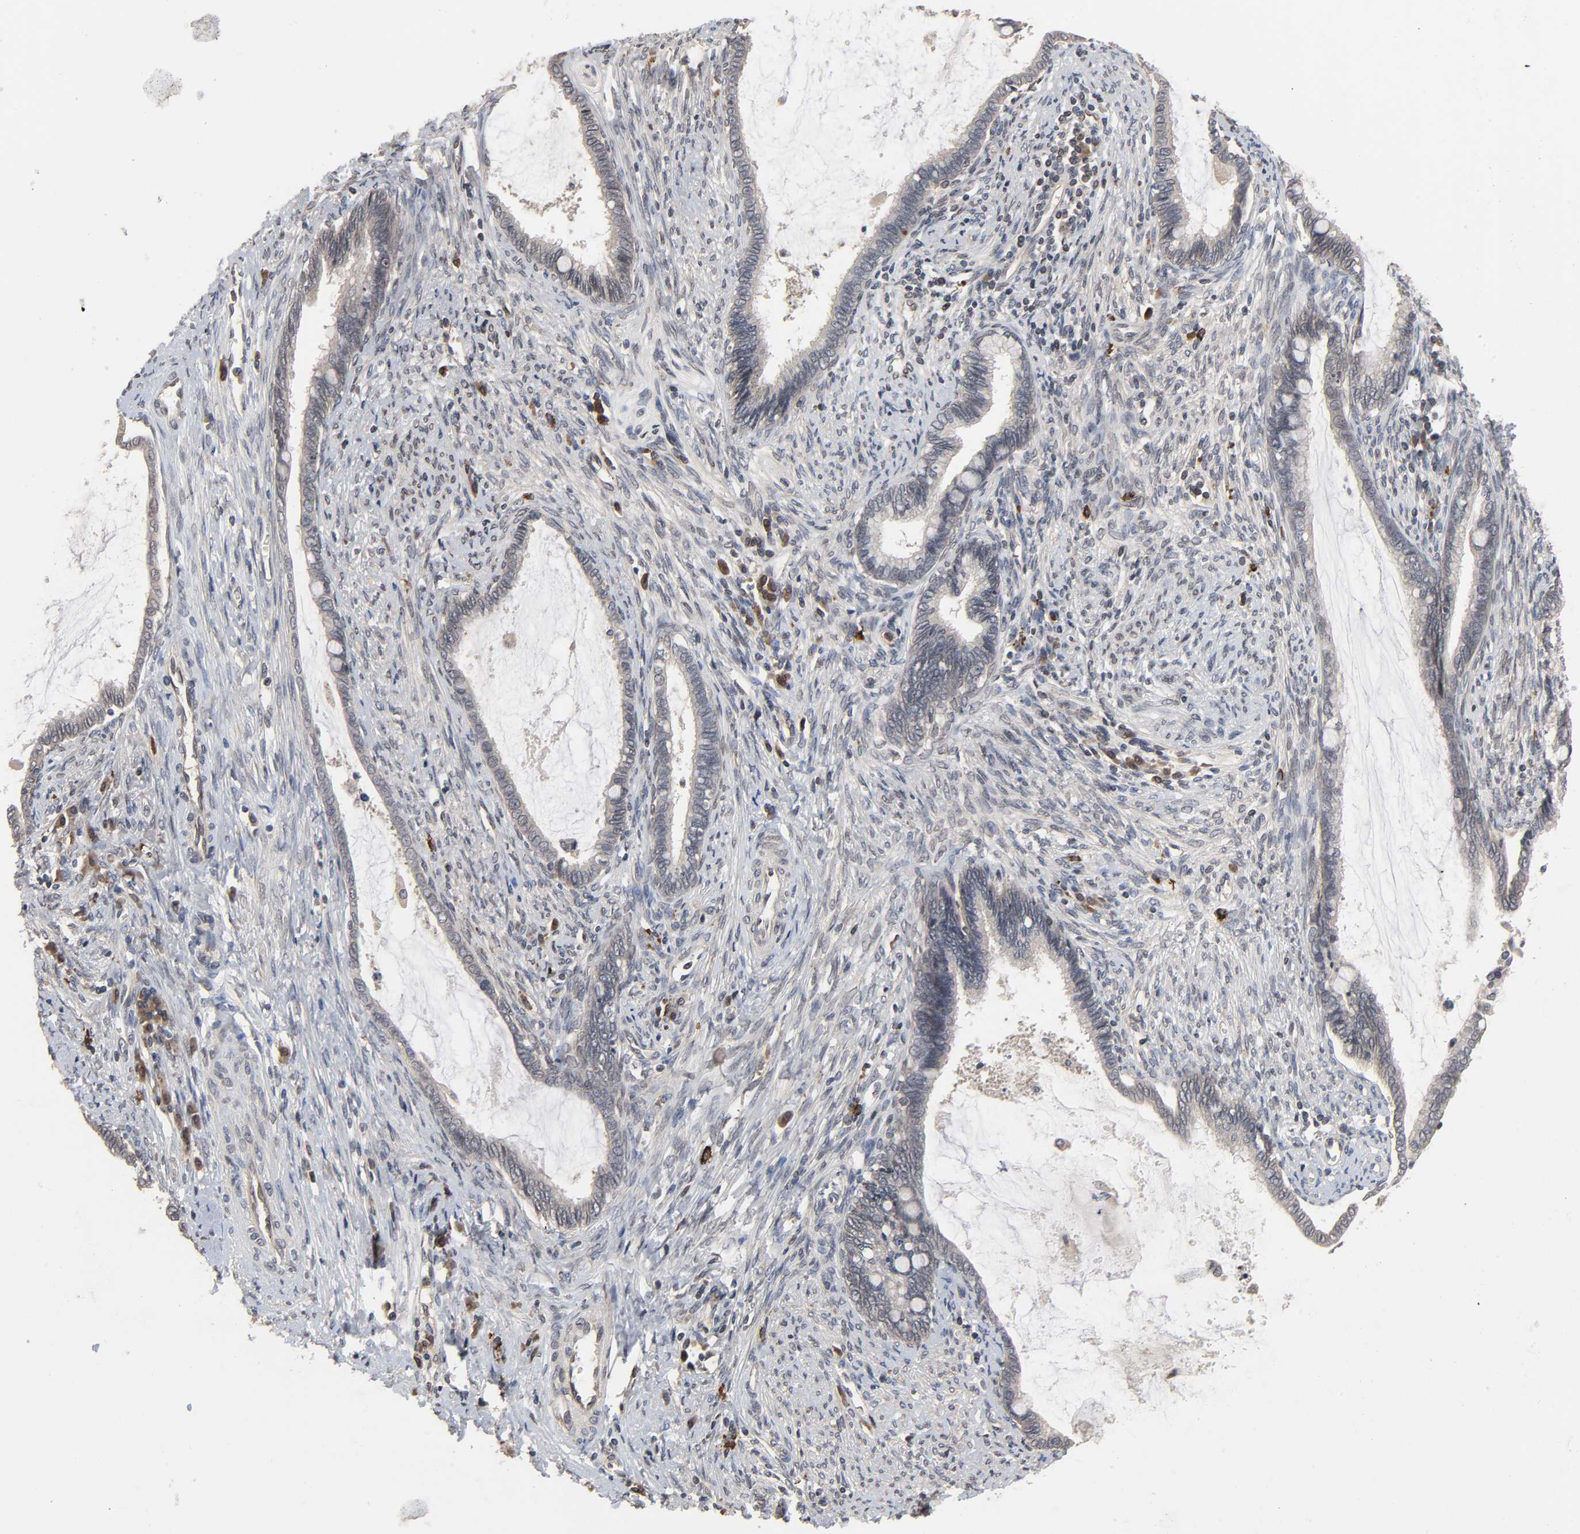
{"staining": {"intensity": "weak", "quantity": "25%-75%", "location": "cytoplasmic/membranous"}, "tissue": "cervical cancer", "cell_type": "Tumor cells", "image_type": "cancer", "snomed": [{"axis": "morphology", "description": "Adenocarcinoma, NOS"}, {"axis": "topography", "description": "Cervix"}], "caption": "Adenocarcinoma (cervical) stained with immunohistochemistry displays weak cytoplasmic/membranous expression in approximately 25%-75% of tumor cells.", "gene": "CCDC175", "patient": {"sex": "female", "age": 44}}